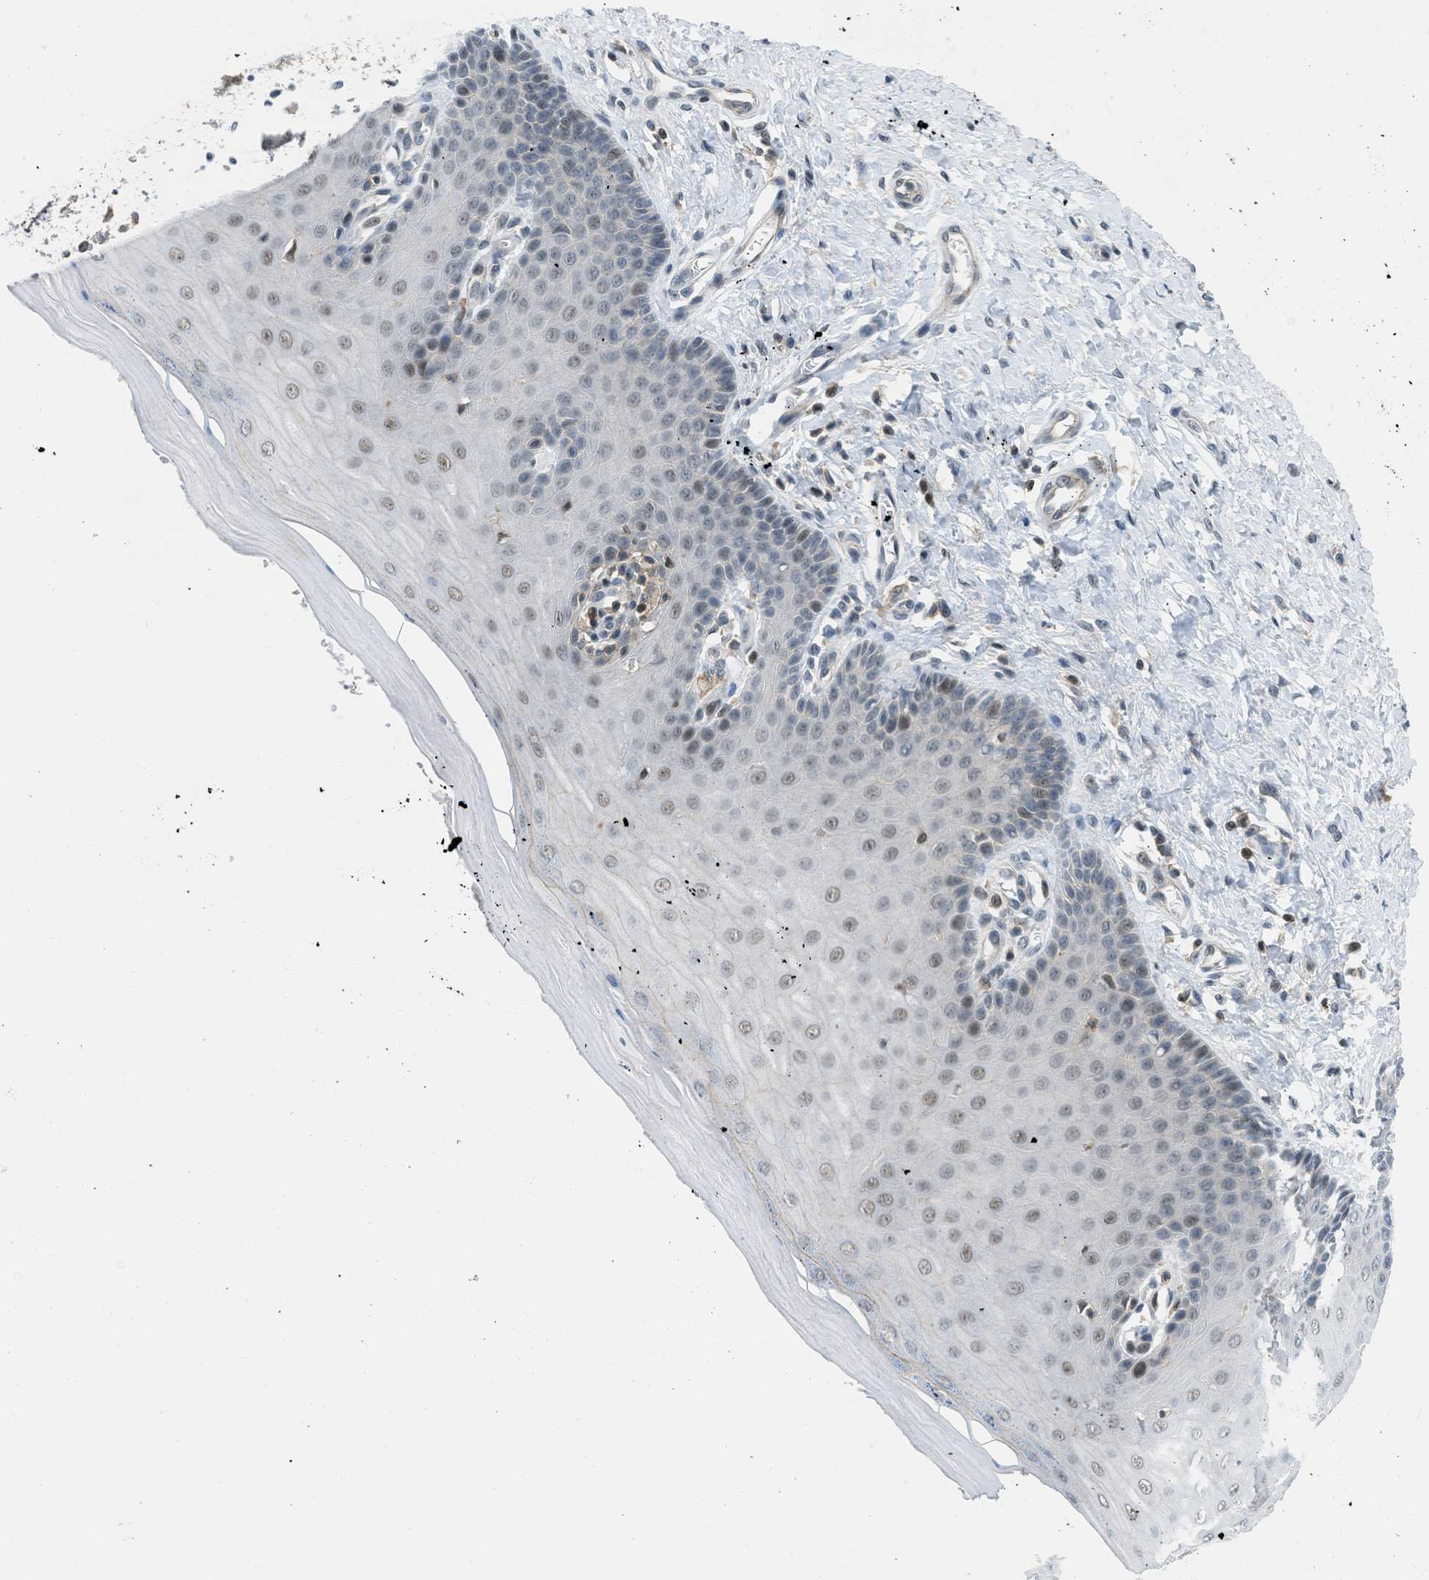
{"staining": {"intensity": "weak", "quantity": "25%-75%", "location": "cytoplasmic/membranous"}, "tissue": "cervix", "cell_type": "Glandular cells", "image_type": "normal", "snomed": [{"axis": "morphology", "description": "Normal tissue, NOS"}, {"axis": "topography", "description": "Cervix"}], "caption": "IHC of normal human cervix displays low levels of weak cytoplasmic/membranous staining in about 25%-75% of glandular cells.", "gene": "TTBK2", "patient": {"sex": "female", "age": 55}}